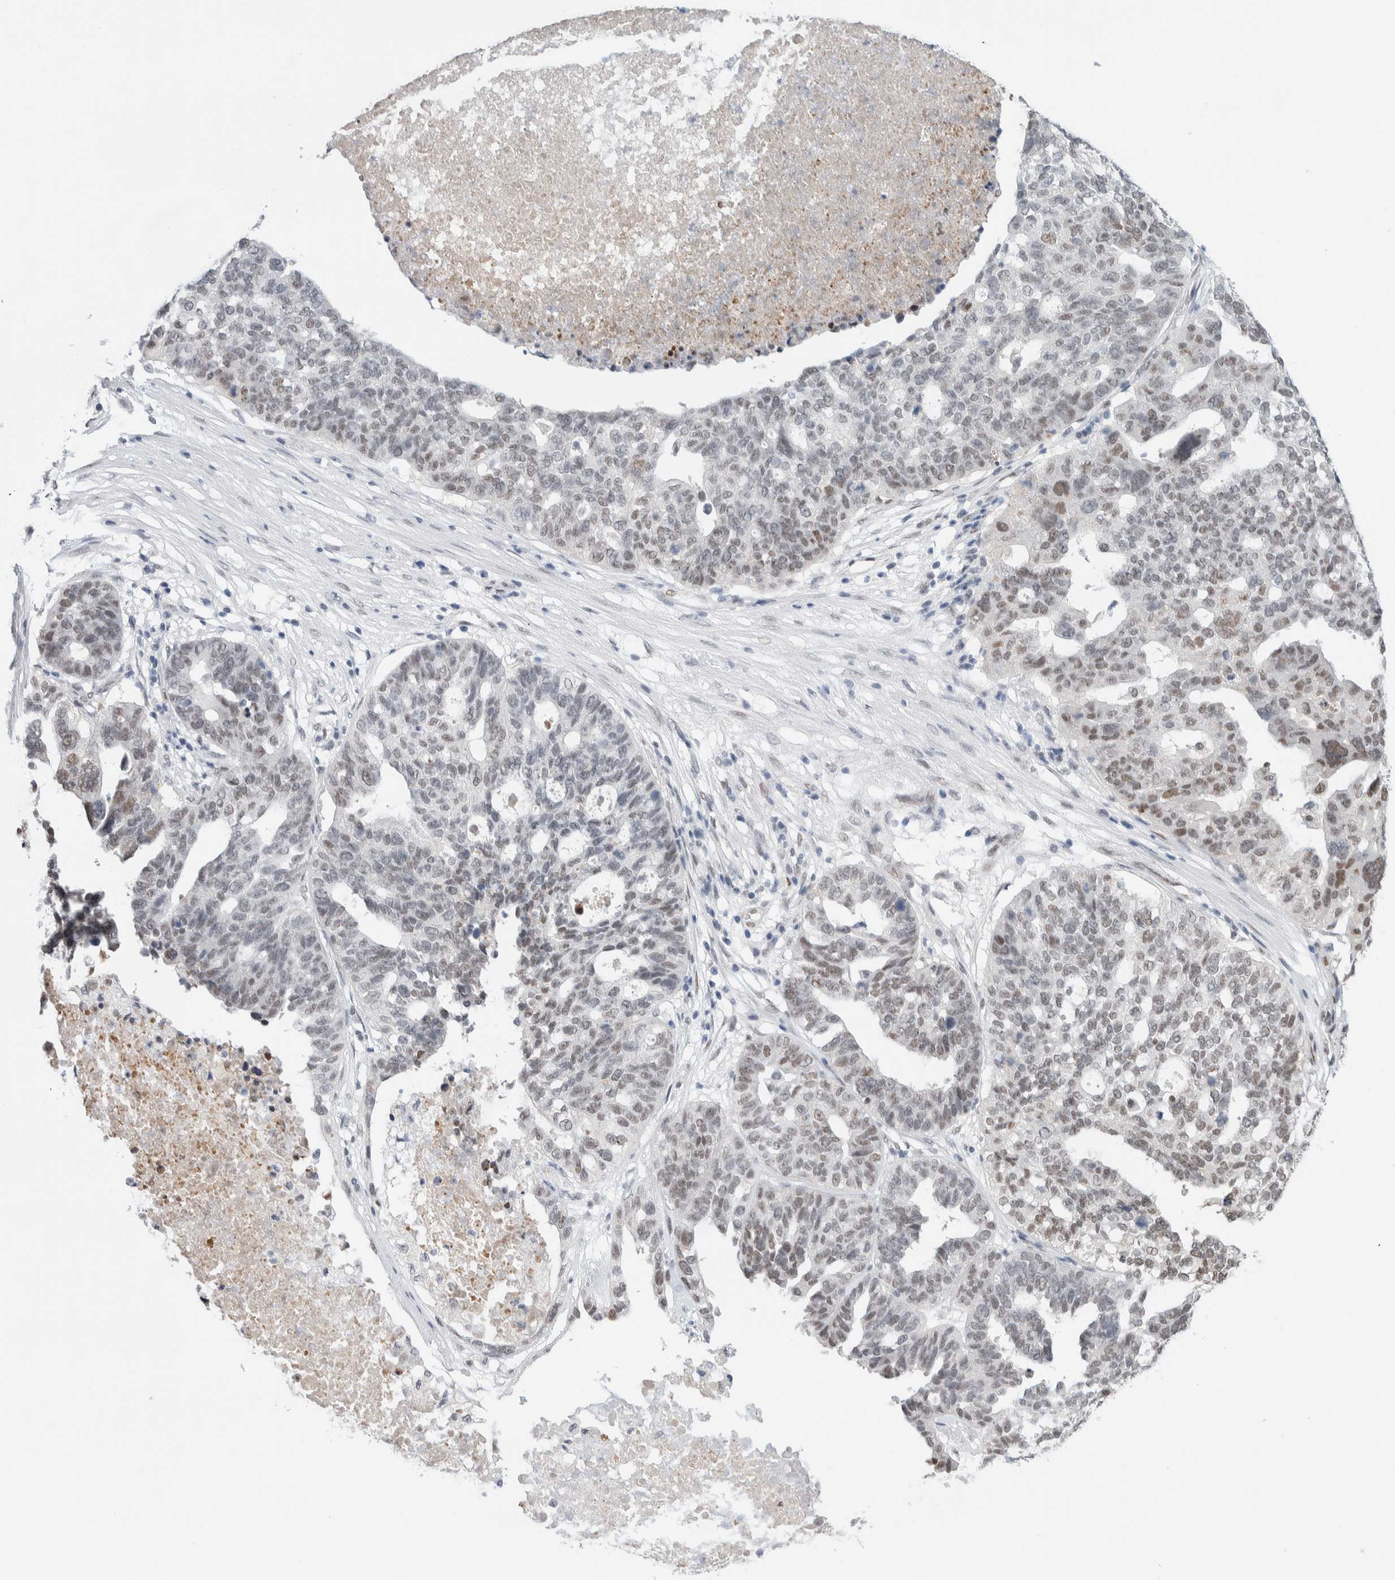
{"staining": {"intensity": "weak", "quantity": "25%-75%", "location": "nuclear"}, "tissue": "ovarian cancer", "cell_type": "Tumor cells", "image_type": "cancer", "snomed": [{"axis": "morphology", "description": "Cystadenocarcinoma, serous, NOS"}, {"axis": "topography", "description": "Ovary"}], "caption": "An image of human serous cystadenocarcinoma (ovarian) stained for a protein exhibits weak nuclear brown staining in tumor cells.", "gene": "PRMT1", "patient": {"sex": "female", "age": 59}}